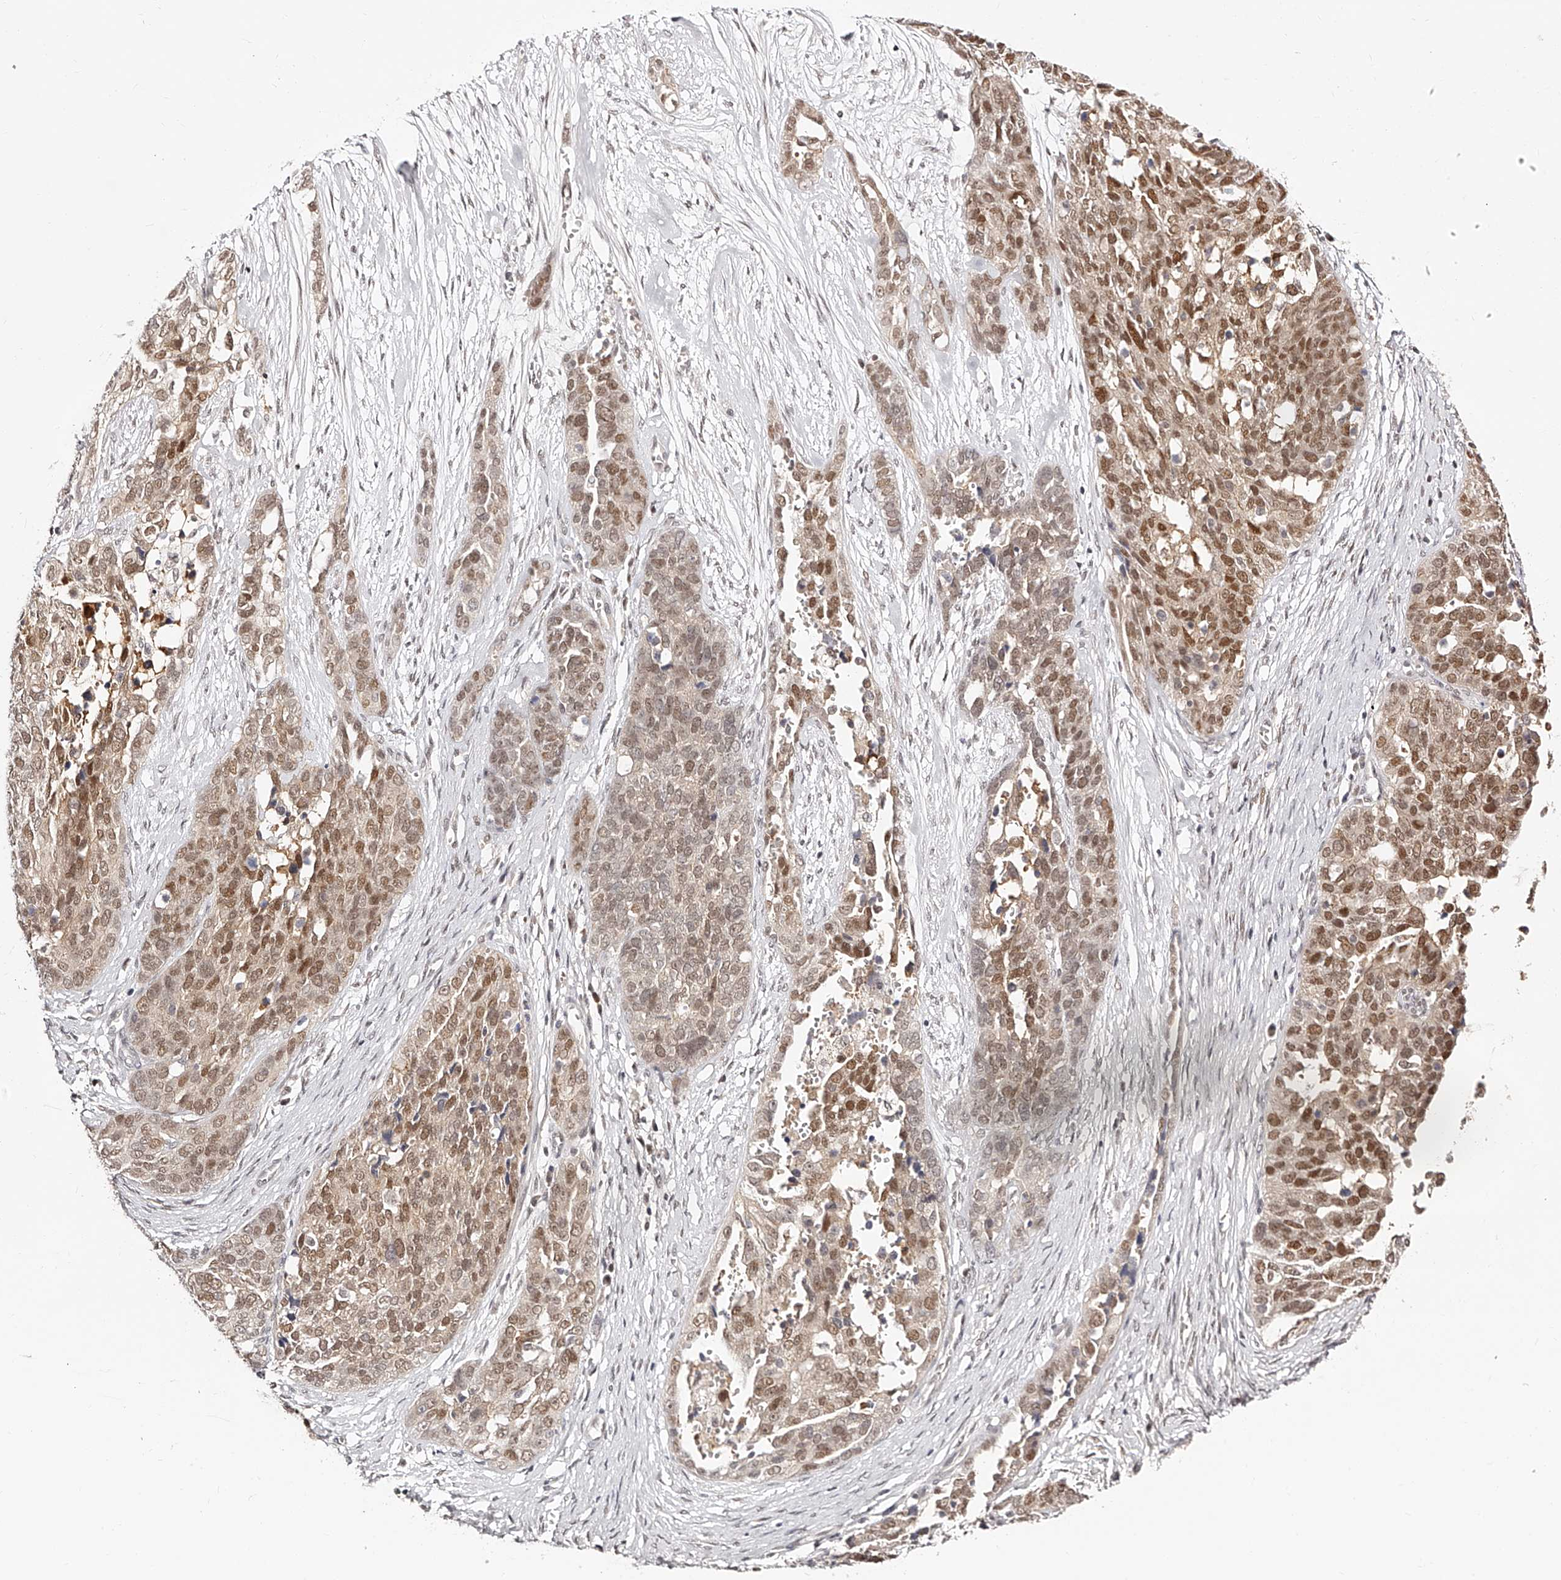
{"staining": {"intensity": "moderate", "quantity": ">75%", "location": "cytoplasmic/membranous,nuclear"}, "tissue": "ovarian cancer", "cell_type": "Tumor cells", "image_type": "cancer", "snomed": [{"axis": "morphology", "description": "Cystadenocarcinoma, serous, NOS"}, {"axis": "topography", "description": "Ovary"}], "caption": "Immunohistochemical staining of serous cystadenocarcinoma (ovarian) shows moderate cytoplasmic/membranous and nuclear protein expression in about >75% of tumor cells.", "gene": "USF3", "patient": {"sex": "female", "age": 44}}